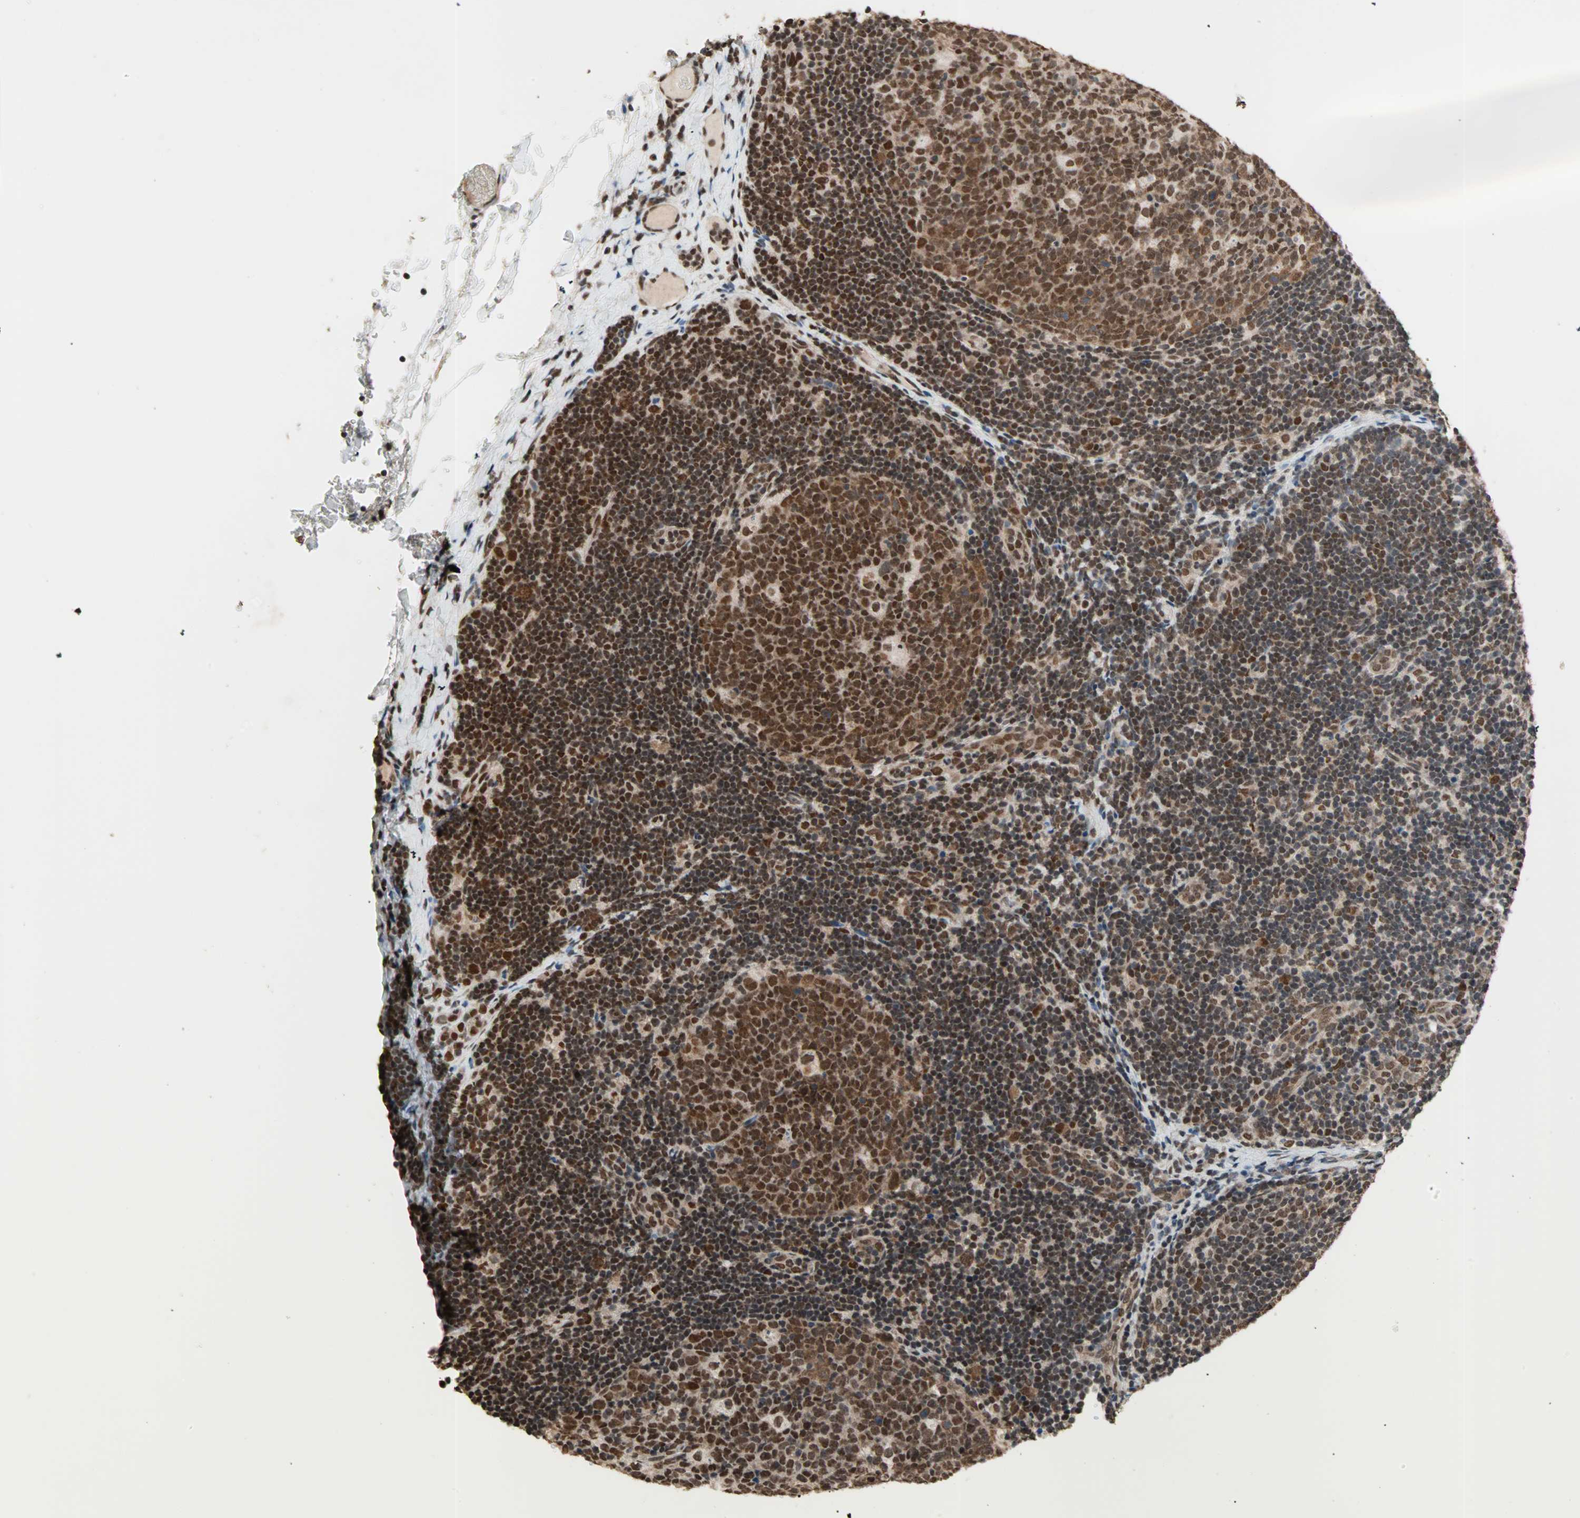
{"staining": {"intensity": "strong", "quantity": ">75%", "location": "nuclear"}, "tissue": "lymph node", "cell_type": "Germinal center cells", "image_type": "normal", "snomed": [{"axis": "morphology", "description": "Normal tissue, NOS"}, {"axis": "topography", "description": "Lymph node"}], "caption": "High-magnification brightfield microscopy of normal lymph node stained with DAB (brown) and counterstained with hematoxylin (blue). germinal center cells exhibit strong nuclear positivity is appreciated in about>75% of cells.", "gene": "DAZAP1", "patient": {"sex": "female", "age": 14}}